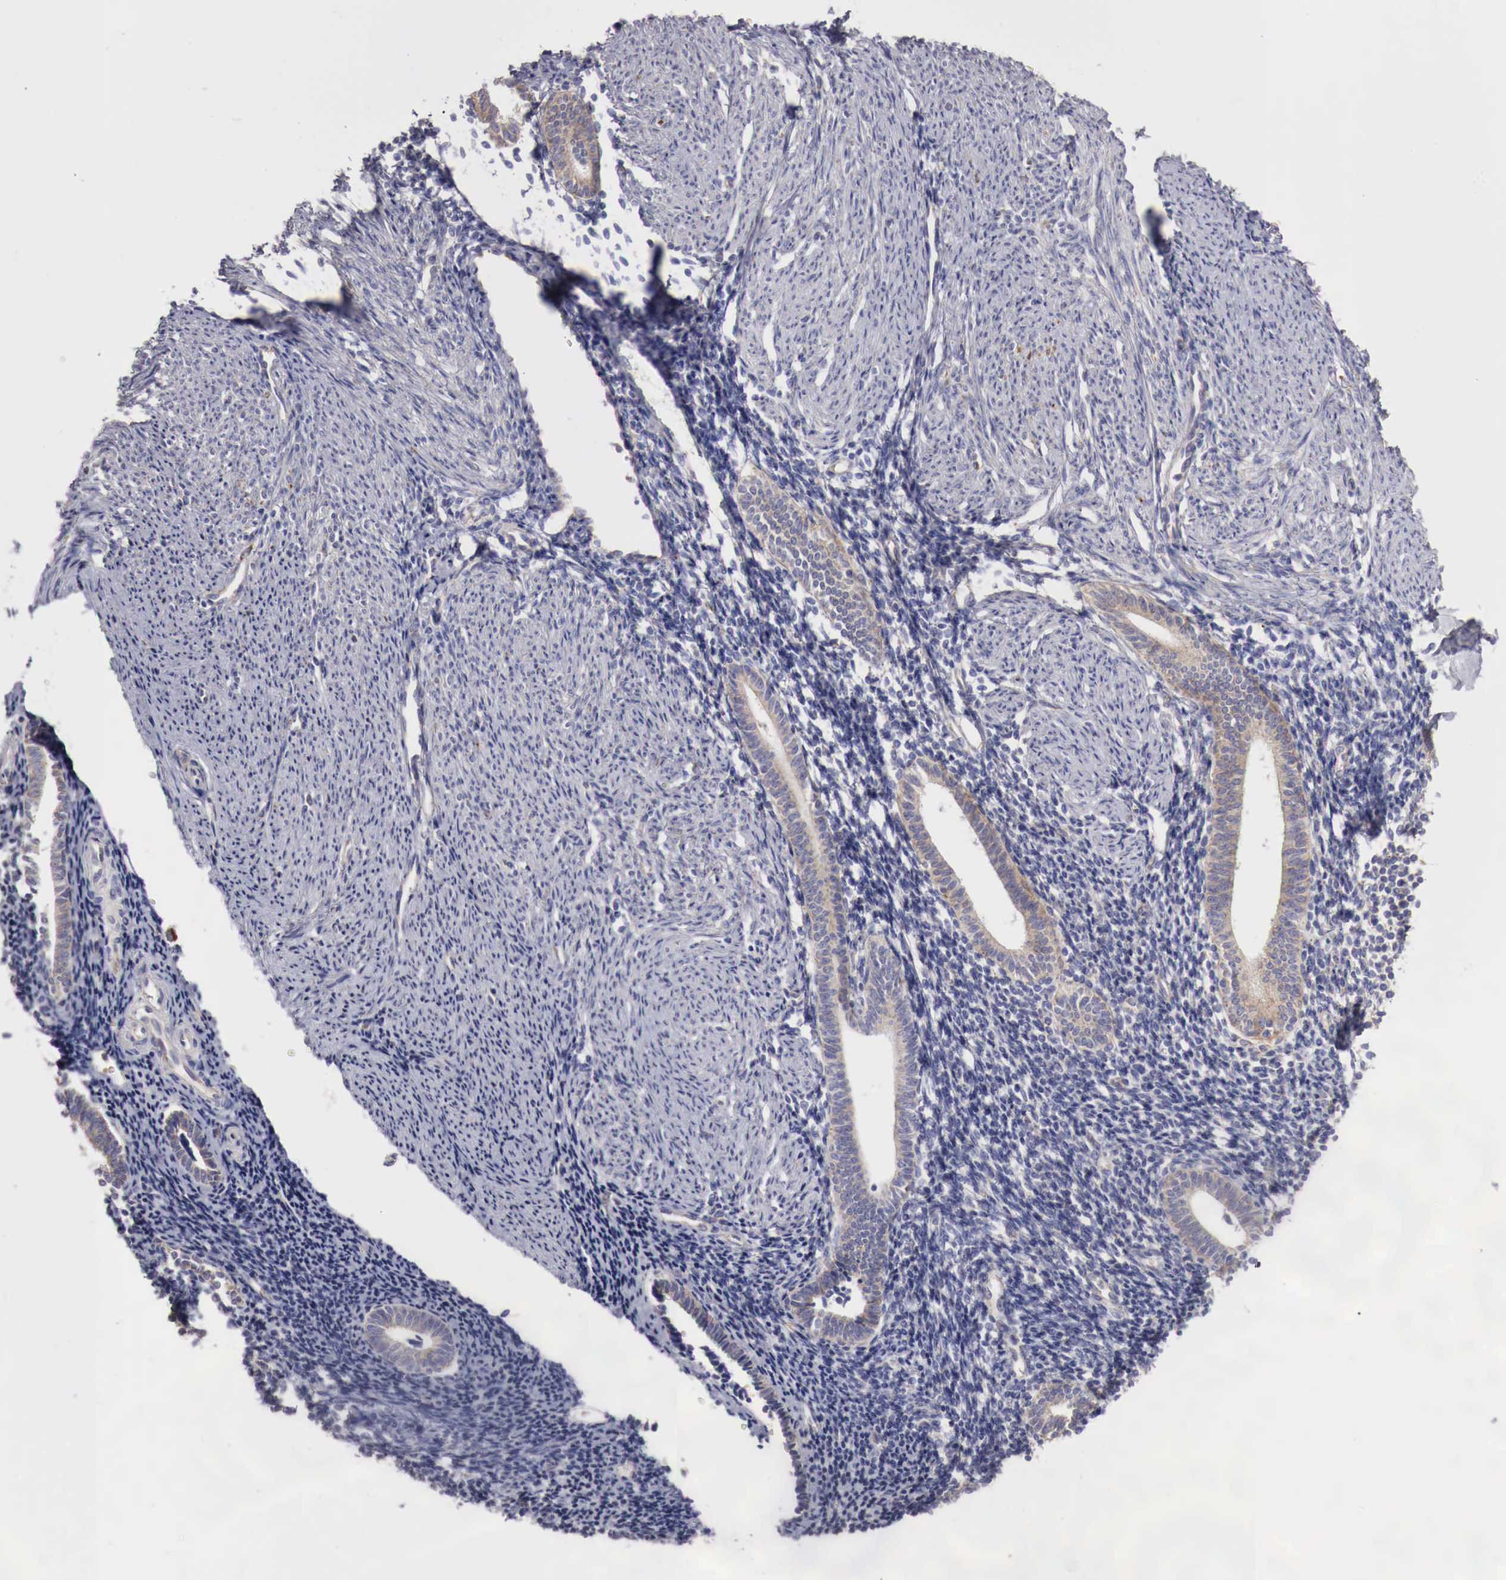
{"staining": {"intensity": "negative", "quantity": "none", "location": "none"}, "tissue": "endometrium", "cell_type": "Cells in endometrial stroma", "image_type": "normal", "snomed": [{"axis": "morphology", "description": "Normal tissue, NOS"}, {"axis": "topography", "description": "Endometrium"}], "caption": "Micrograph shows no protein expression in cells in endometrial stroma of unremarkable endometrium. (Stains: DAB (3,3'-diaminobenzidine) immunohistochemistry with hematoxylin counter stain, Microscopy: brightfield microscopy at high magnification).", "gene": "XPNPEP3", "patient": {"sex": "female", "age": 52}}